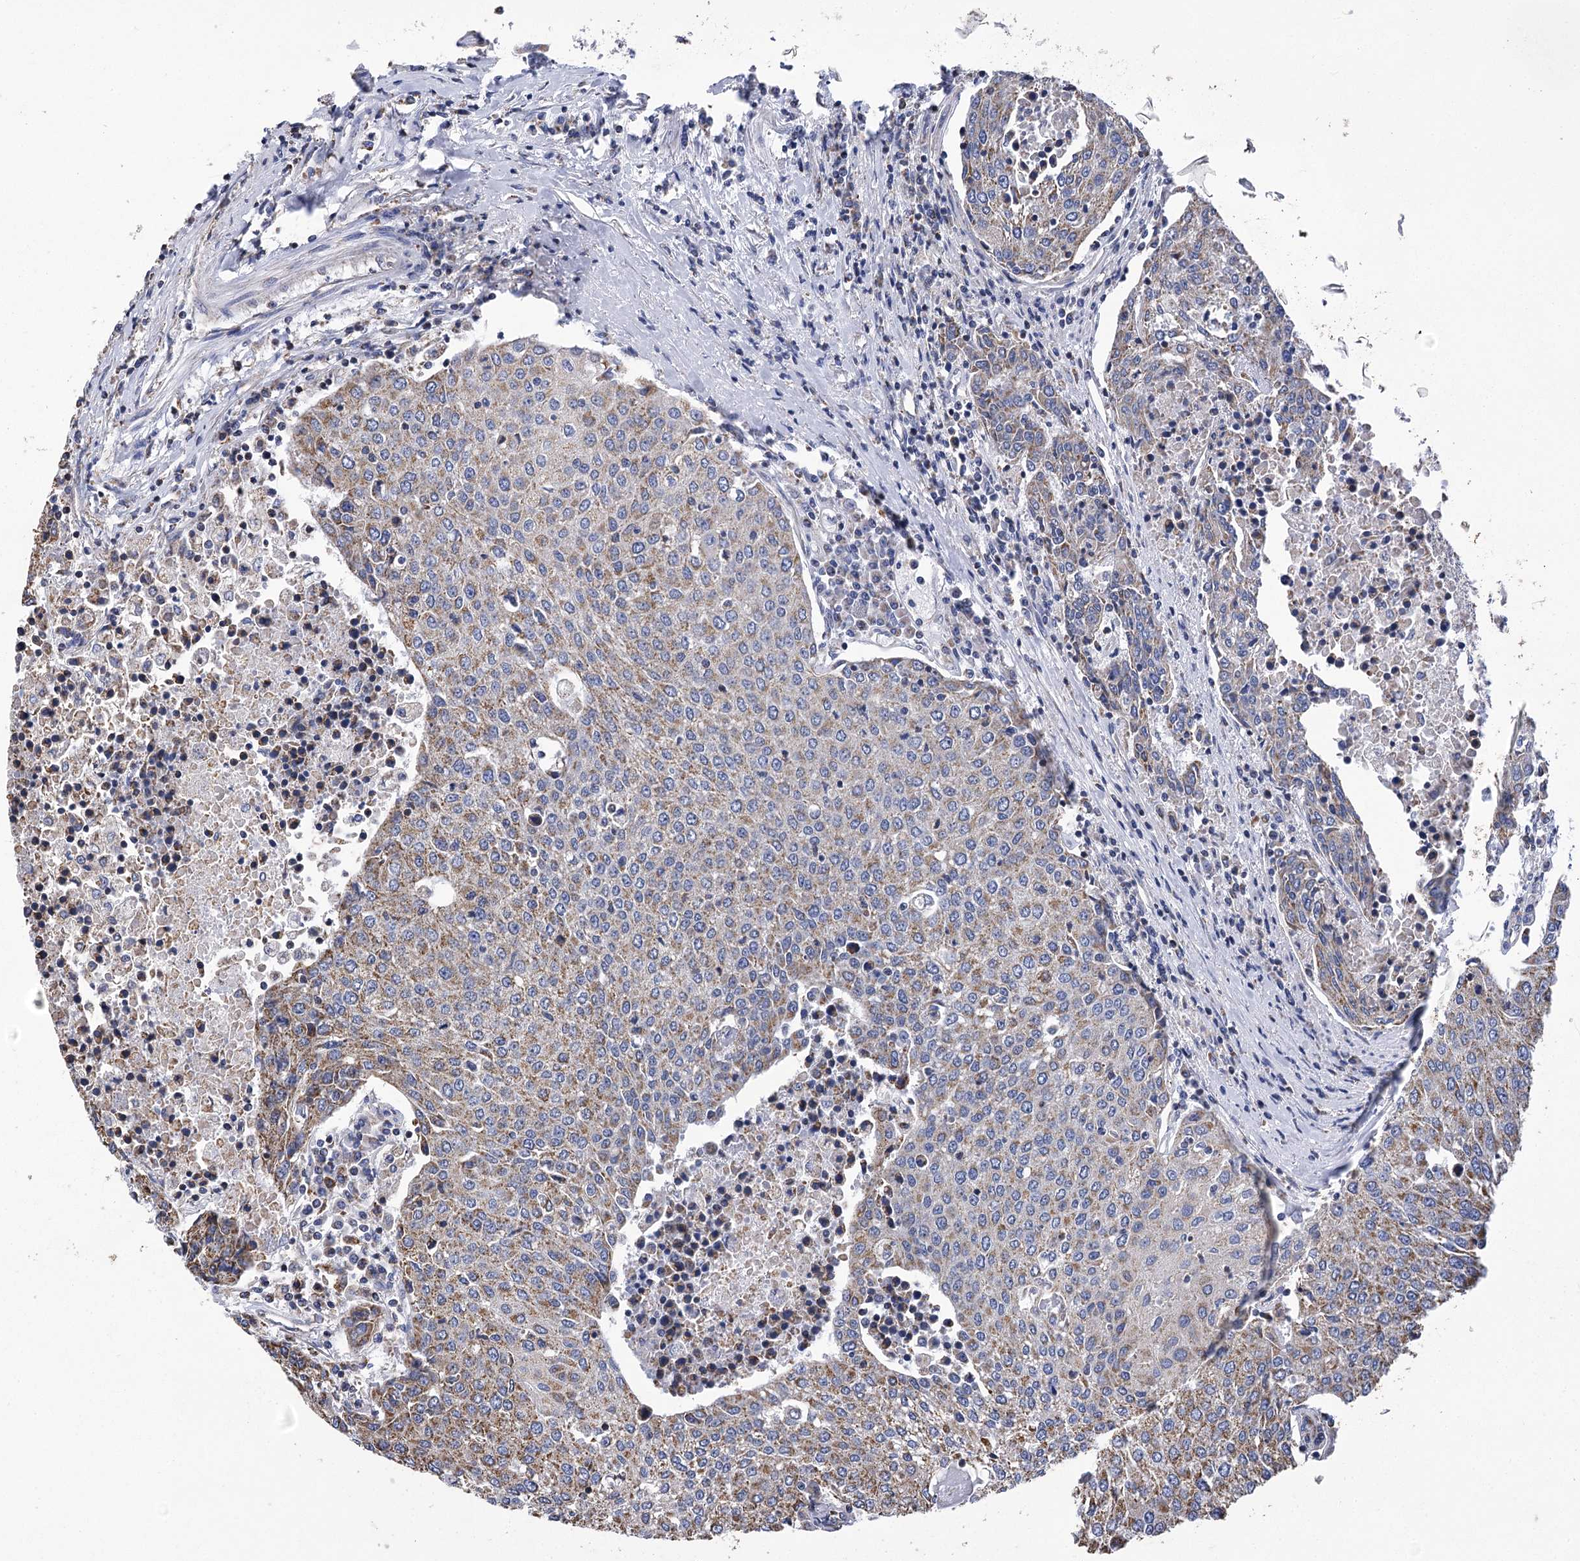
{"staining": {"intensity": "moderate", "quantity": ">75%", "location": "cytoplasmic/membranous"}, "tissue": "urothelial cancer", "cell_type": "Tumor cells", "image_type": "cancer", "snomed": [{"axis": "morphology", "description": "Urothelial carcinoma, High grade"}, {"axis": "topography", "description": "Urinary bladder"}], "caption": "Immunohistochemistry (DAB (3,3'-diaminobenzidine)) staining of human urothelial carcinoma (high-grade) displays moderate cytoplasmic/membranous protein staining in approximately >75% of tumor cells.", "gene": "CCDC73", "patient": {"sex": "female", "age": 85}}